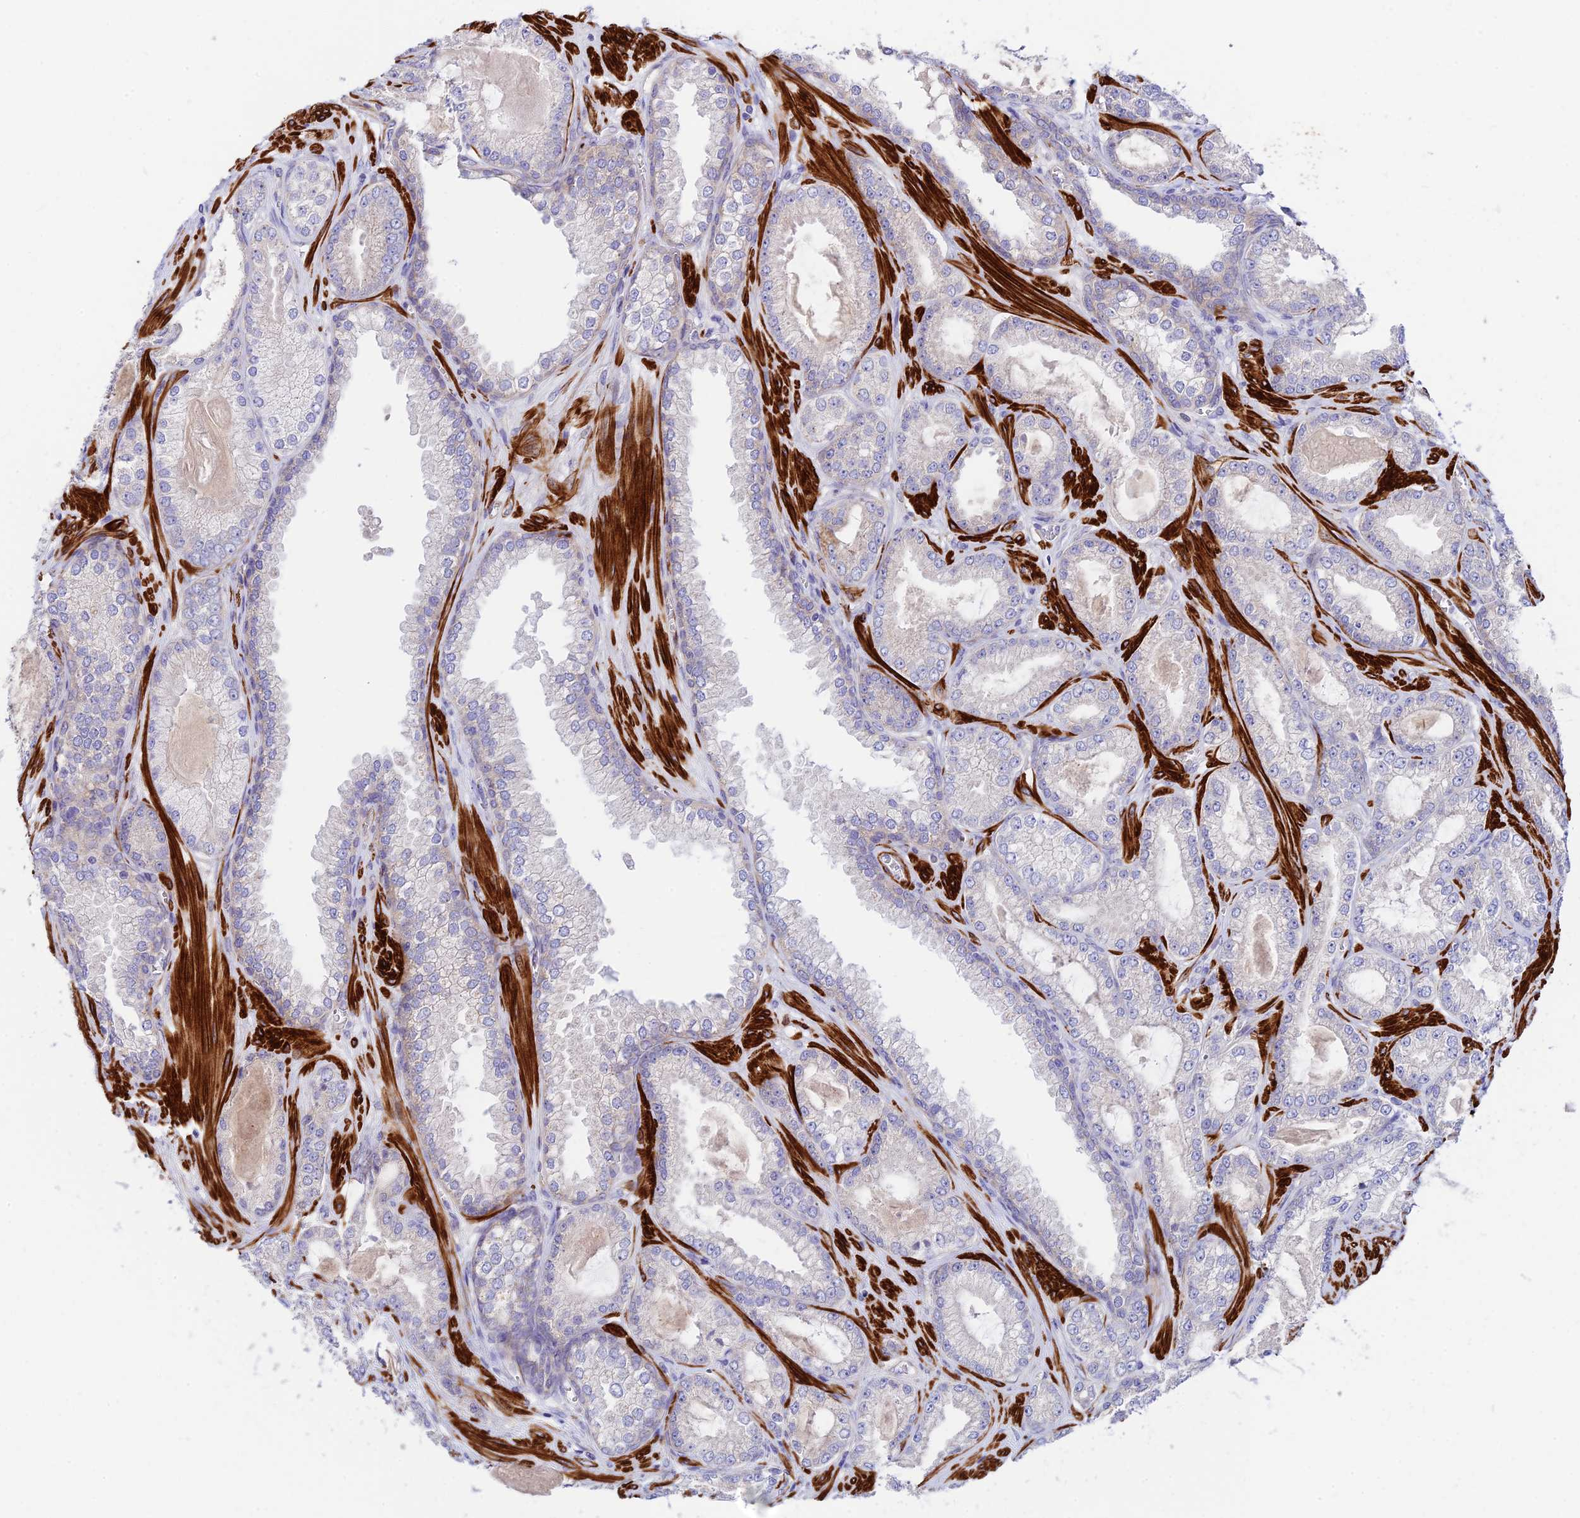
{"staining": {"intensity": "moderate", "quantity": "25%-75%", "location": "cytoplasmic/membranous"}, "tissue": "prostate cancer", "cell_type": "Tumor cells", "image_type": "cancer", "snomed": [{"axis": "morphology", "description": "Adenocarcinoma, Low grade"}, {"axis": "topography", "description": "Prostate"}], "caption": "Approximately 25%-75% of tumor cells in prostate cancer (low-grade adenocarcinoma) display moderate cytoplasmic/membranous protein staining as visualized by brown immunohistochemical staining.", "gene": "ANKRD50", "patient": {"sex": "male", "age": 57}}